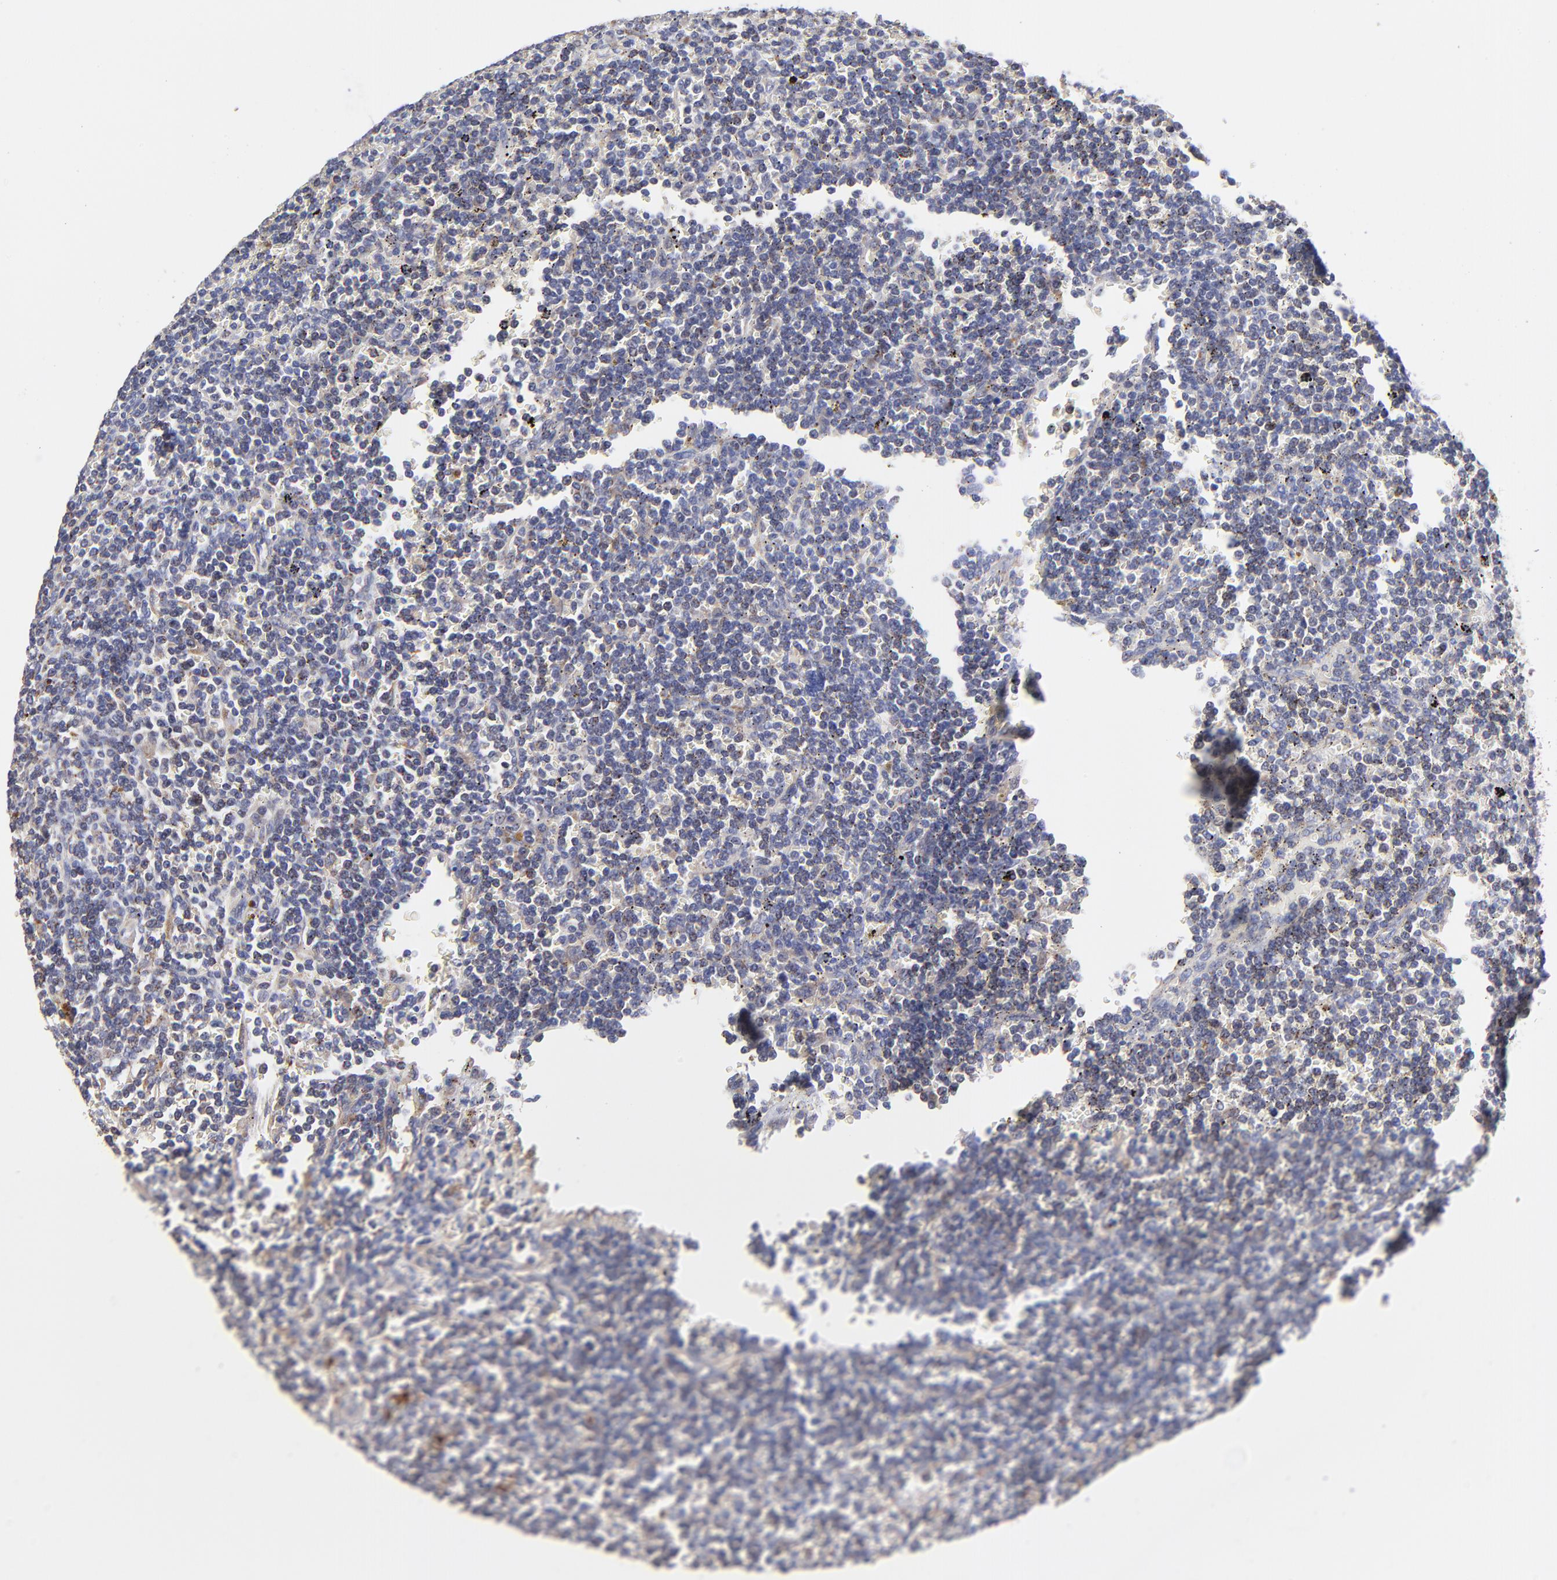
{"staining": {"intensity": "negative", "quantity": "none", "location": "none"}, "tissue": "lymphoma", "cell_type": "Tumor cells", "image_type": "cancer", "snomed": [{"axis": "morphology", "description": "Malignant lymphoma, non-Hodgkin's type, Low grade"}, {"axis": "topography", "description": "Spleen"}], "caption": "Tumor cells are negative for protein expression in human low-grade malignant lymphoma, non-Hodgkin's type. The staining was performed using DAB to visualize the protein expression in brown, while the nuclei were stained in blue with hematoxylin (Magnification: 20x).", "gene": "PDE4B", "patient": {"sex": "male", "age": 80}}